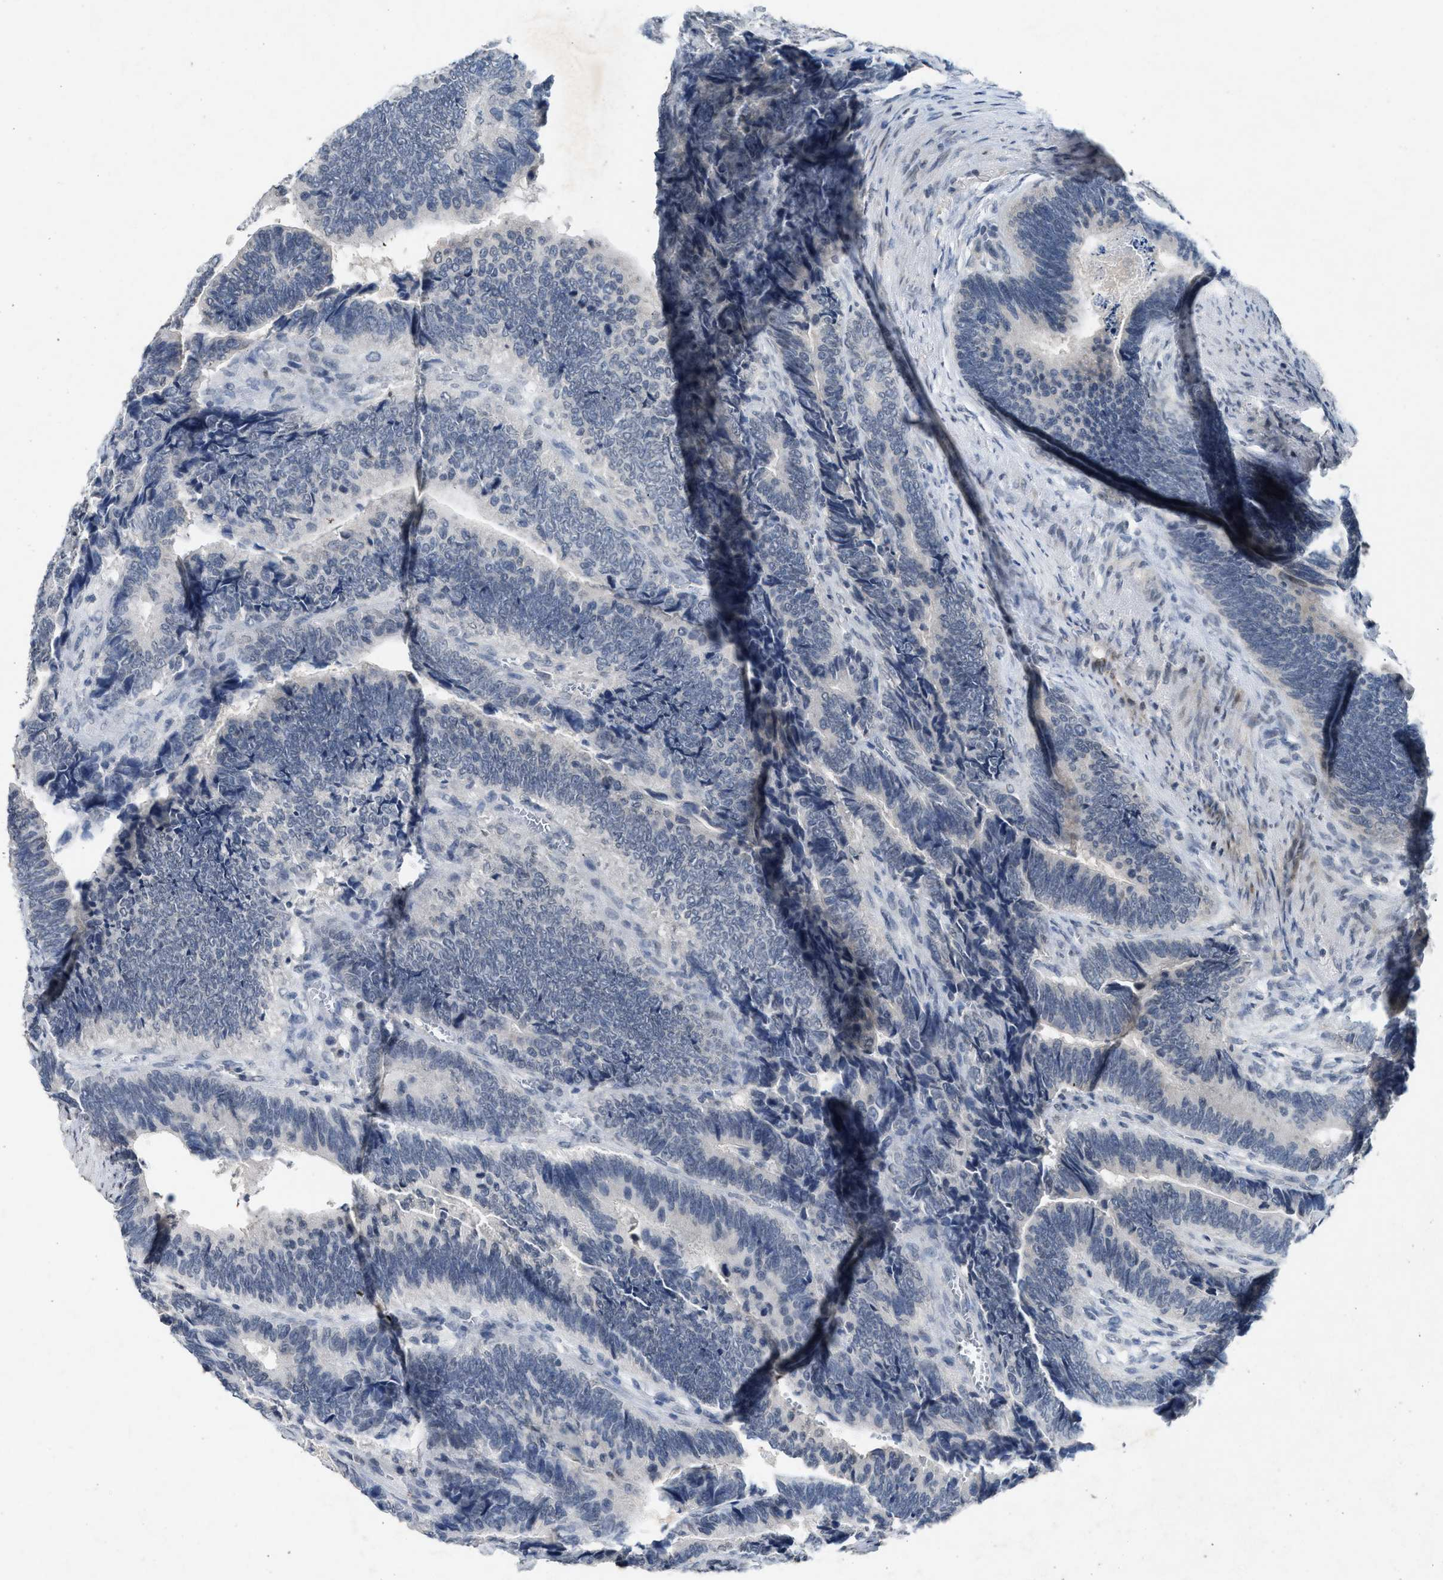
{"staining": {"intensity": "negative", "quantity": "none", "location": "none"}, "tissue": "colorectal cancer", "cell_type": "Tumor cells", "image_type": "cancer", "snomed": [{"axis": "morphology", "description": "Adenocarcinoma, NOS"}, {"axis": "topography", "description": "Colon"}], "caption": "A micrograph of human colorectal adenocarcinoma is negative for staining in tumor cells.", "gene": "SLC5A5", "patient": {"sex": "male", "age": 72}}